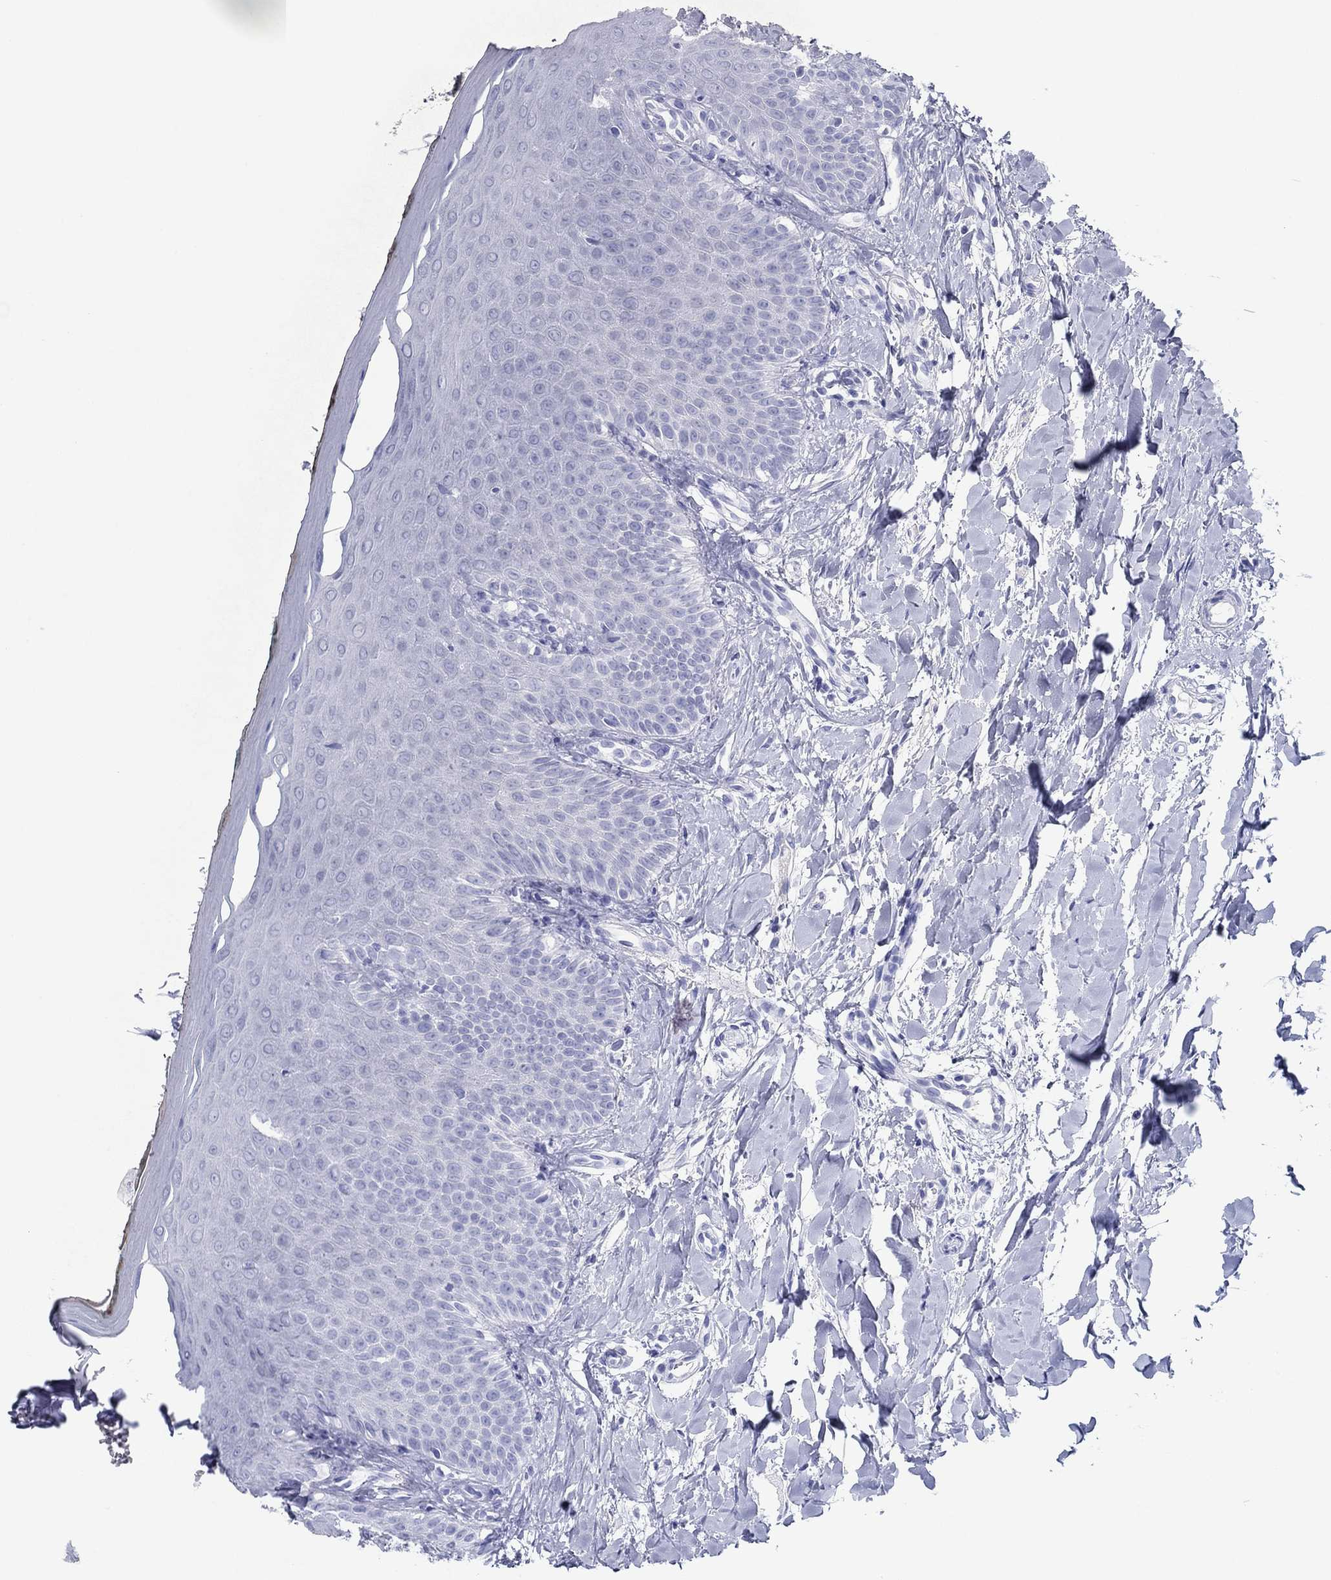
{"staining": {"intensity": "negative", "quantity": "none", "location": "none"}, "tissue": "oral mucosa", "cell_type": "Squamous epithelial cells", "image_type": "normal", "snomed": [{"axis": "morphology", "description": "Normal tissue, NOS"}, {"axis": "topography", "description": "Oral tissue"}], "caption": "High power microscopy image of an immunohistochemistry image of unremarkable oral mucosa, revealing no significant expression in squamous epithelial cells.", "gene": "ATP4A", "patient": {"sex": "female", "age": 43}}